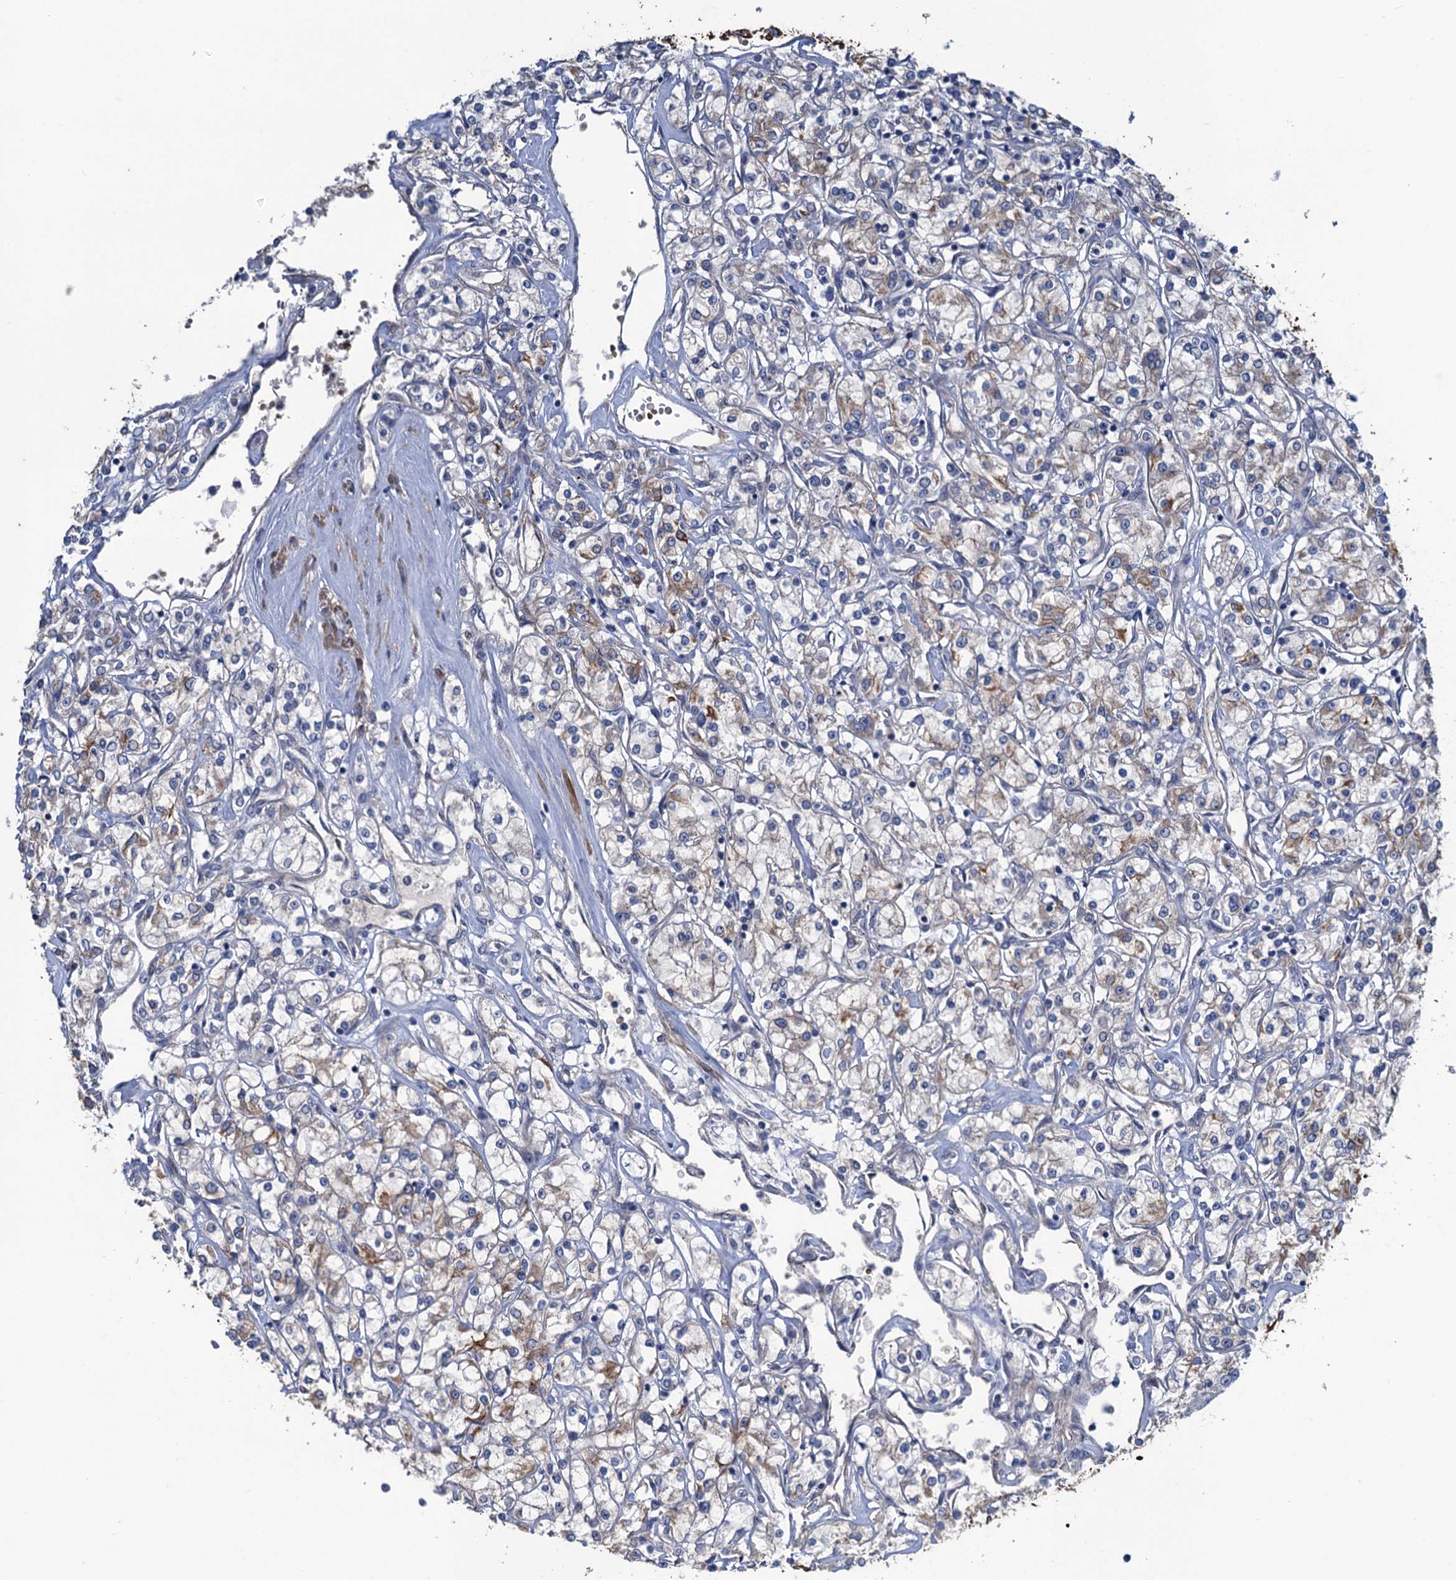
{"staining": {"intensity": "moderate", "quantity": "<25%", "location": "cytoplasmic/membranous"}, "tissue": "renal cancer", "cell_type": "Tumor cells", "image_type": "cancer", "snomed": [{"axis": "morphology", "description": "Adenocarcinoma, NOS"}, {"axis": "topography", "description": "Kidney"}], "caption": "Immunohistochemical staining of renal cancer exhibits low levels of moderate cytoplasmic/membranous protein positivity in approximately <25% of tumor cells.", "gene": "SMCO3", "patient": {"sex": "female", "age": 59}}